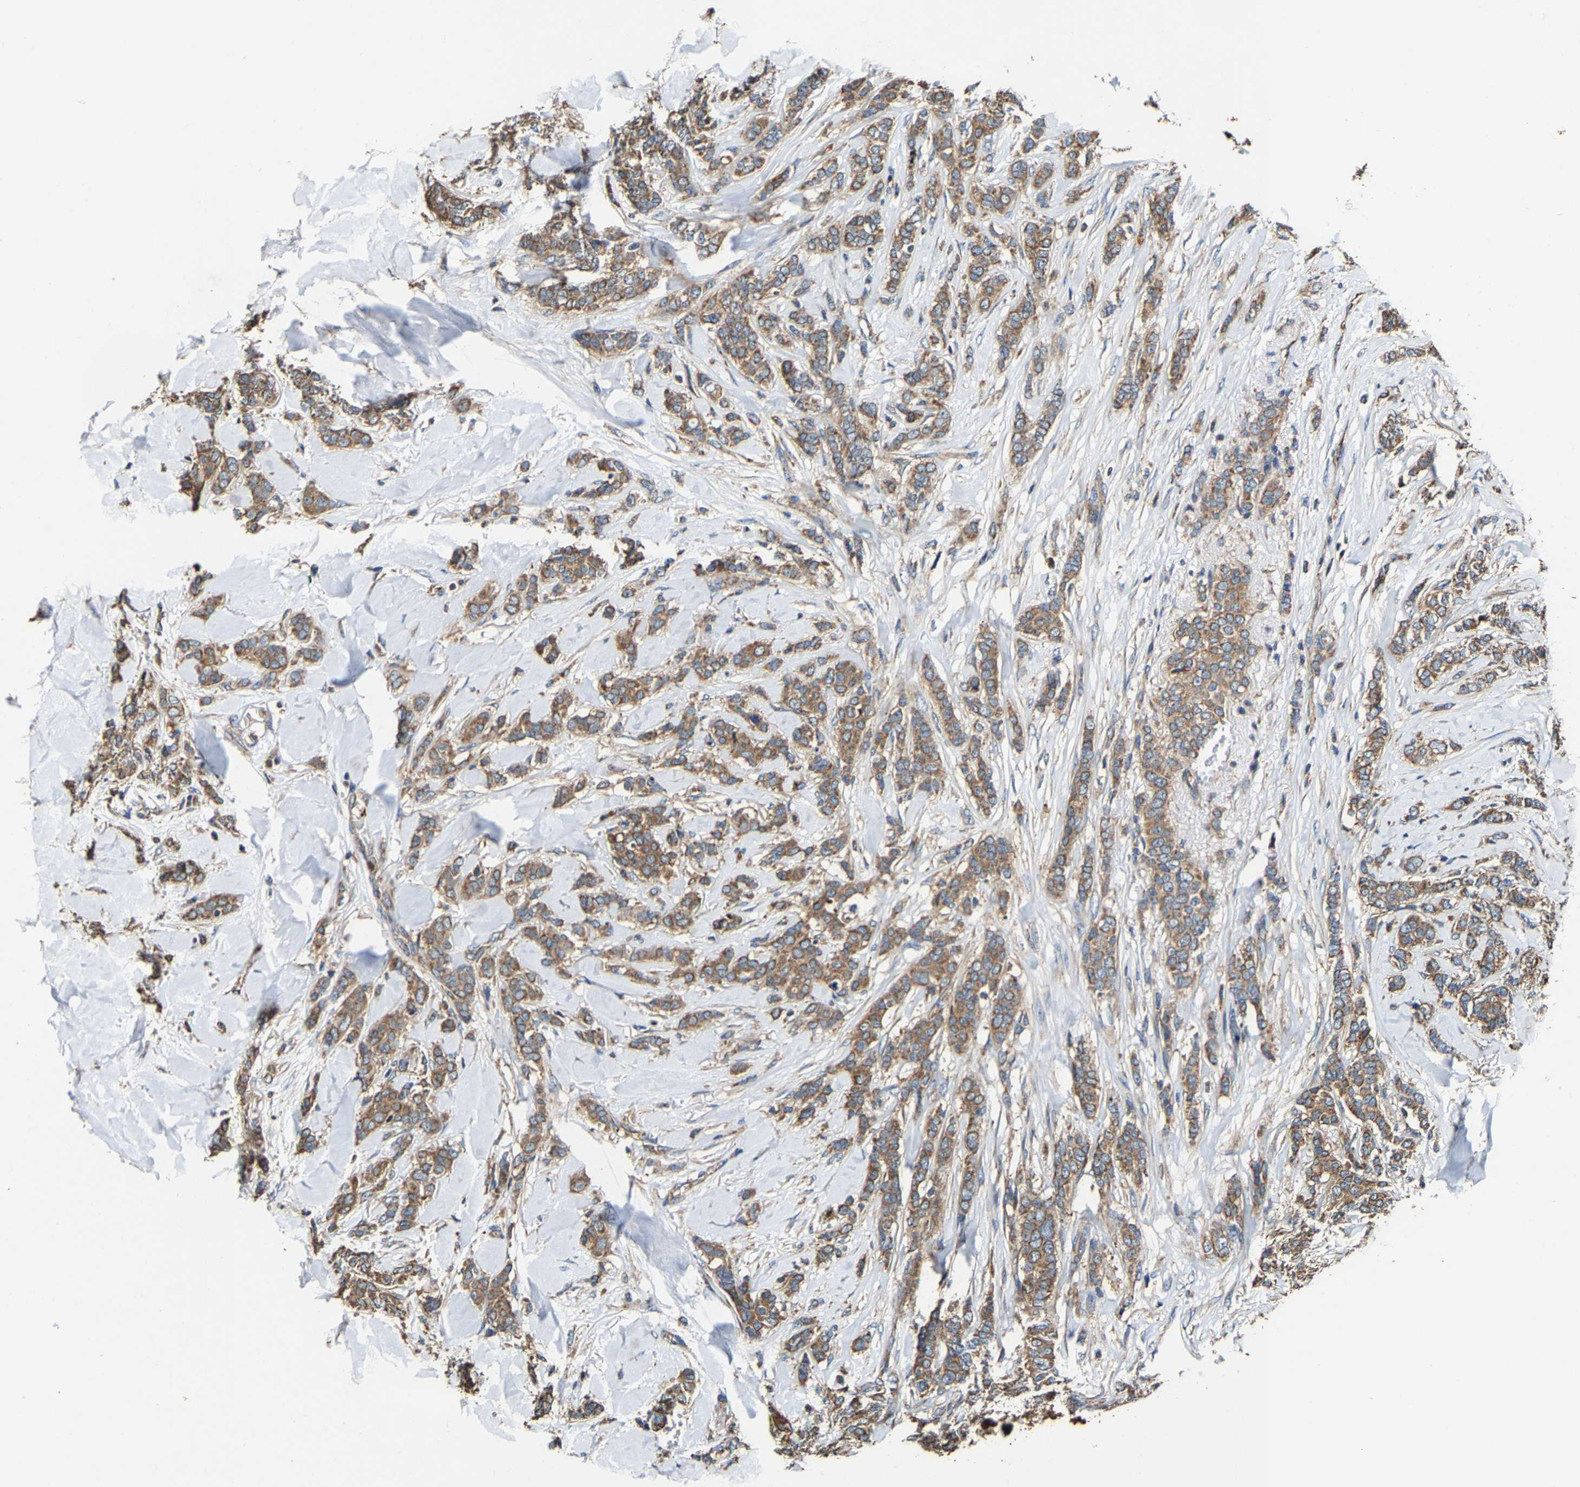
{"staining": {"intensity": "moderate", "quantity": ">75%", "location": "cytoplasmic/membranous"}, "tissue": "breast cancer", "cell_type": "Tumor cells", "image_type": "cancer", "snomed": [{"axis": "morphology", "description": "Lobular carcinoma"}, {"axis": "topography", "description": "Skin"}, {"axis": "topography", "description": "Breast"}], "caption": "Tumor cells reveal medium levels of moderate cytoplasmic/membranous expression in approximately >75% of cells in human breast lobular carcinoma.", "gene": "GFRA3", "patient": {"sex": "female", "age": 46}}